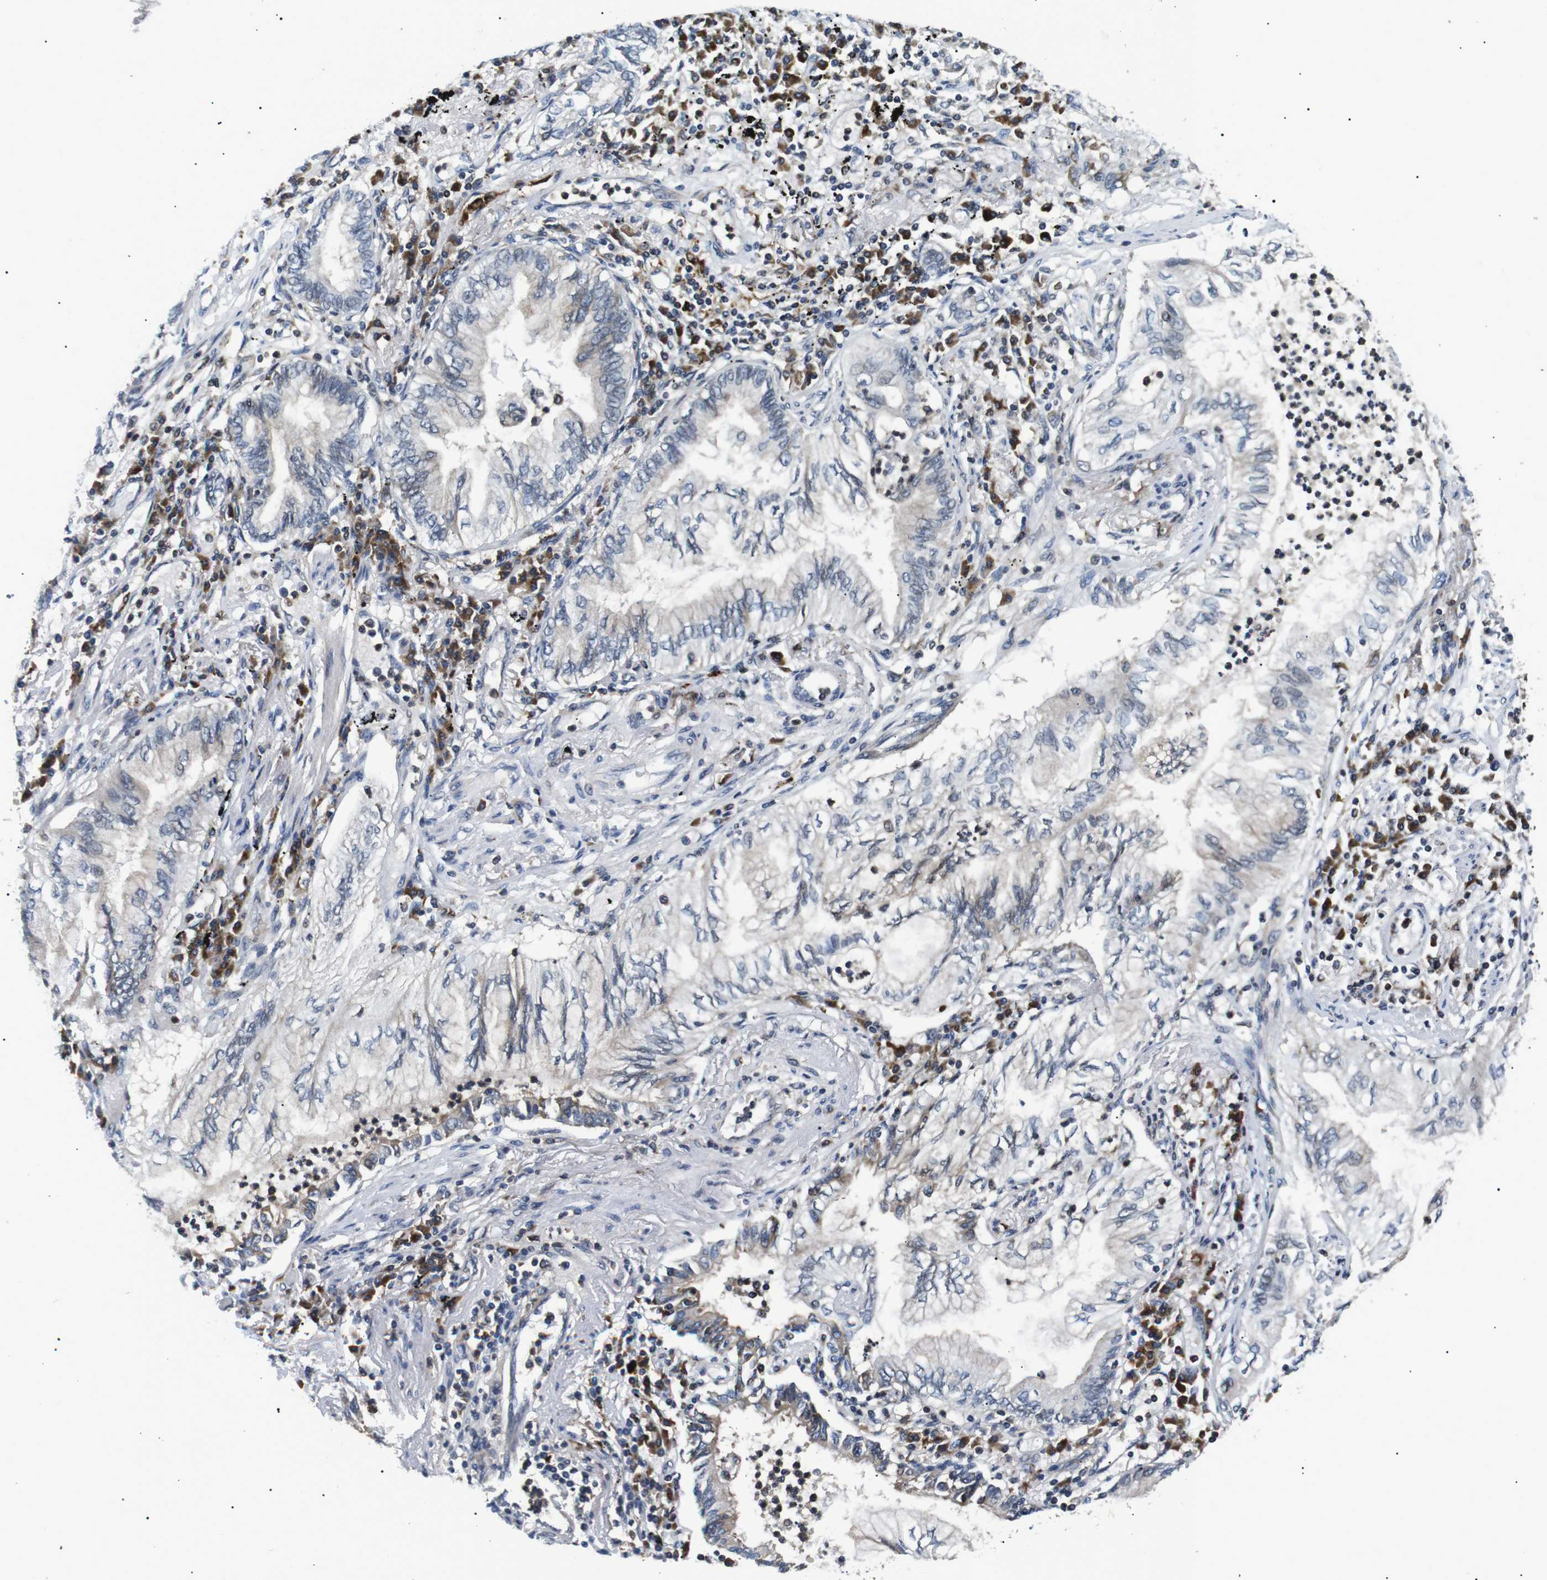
{"staining": {"intensity": "negative", "quantity": "none", "location": "none"}, "tissue": "lung cancer", "cell_type": "Tumor cells", "image_type": "cancer", "snomed": [{"axis": "morphology", "description": "Normal tissue, NOS"}, {"axis": "morphology", "description": "Adenocarcinoma, NOS"}, {"axis": "topography", "description": "Bronchus"}, {"axis": "topography", "description": "Lung"}], "caption": "The immunohistochemistry (IHC) photomicrograph has no significant staining in tumor cells of lung cancer (adenocarcinoma) tissue.", "gene": "RAB9A", "patient": {"sex": "female", "age": 70}}